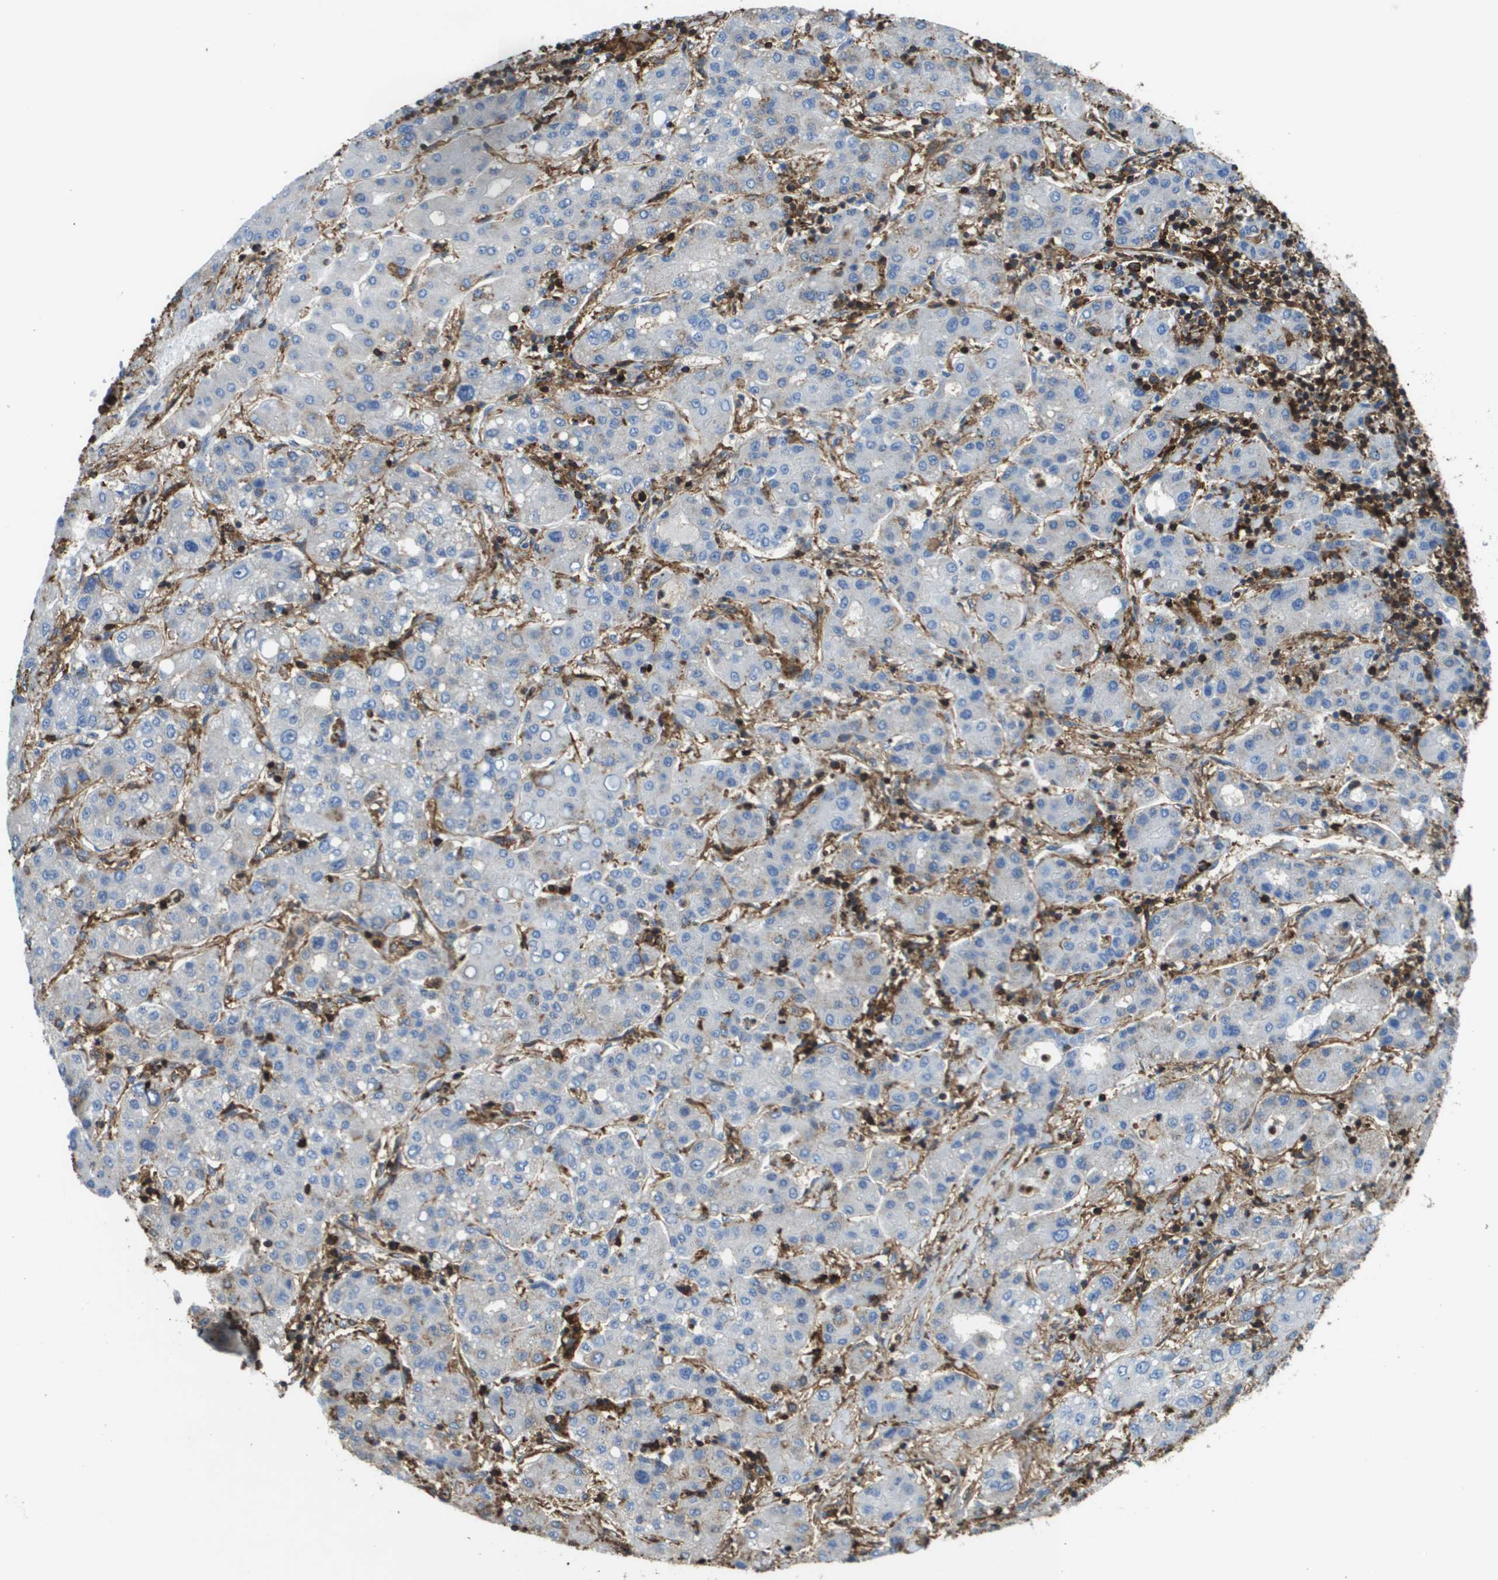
{"staining": {"intensity": "negative", "quantity": "none", "location": "none"}, "tissue": "liver cancer", "cell_type": "Tumor cells", "image_type": "cancer", "snomed": [{"axis": "morphology", "description": "Carcinoma, Hepatocellular, NOS"}, {"axis": "topography", "description": "Liver"}], "caption": "Immunohistochemical staining of human hepatocellular carcinoma (liver) demonstrates no significant staining in tumor cells.", "gene": "PASK", "patient": {"sex": "male", "age": 65}}